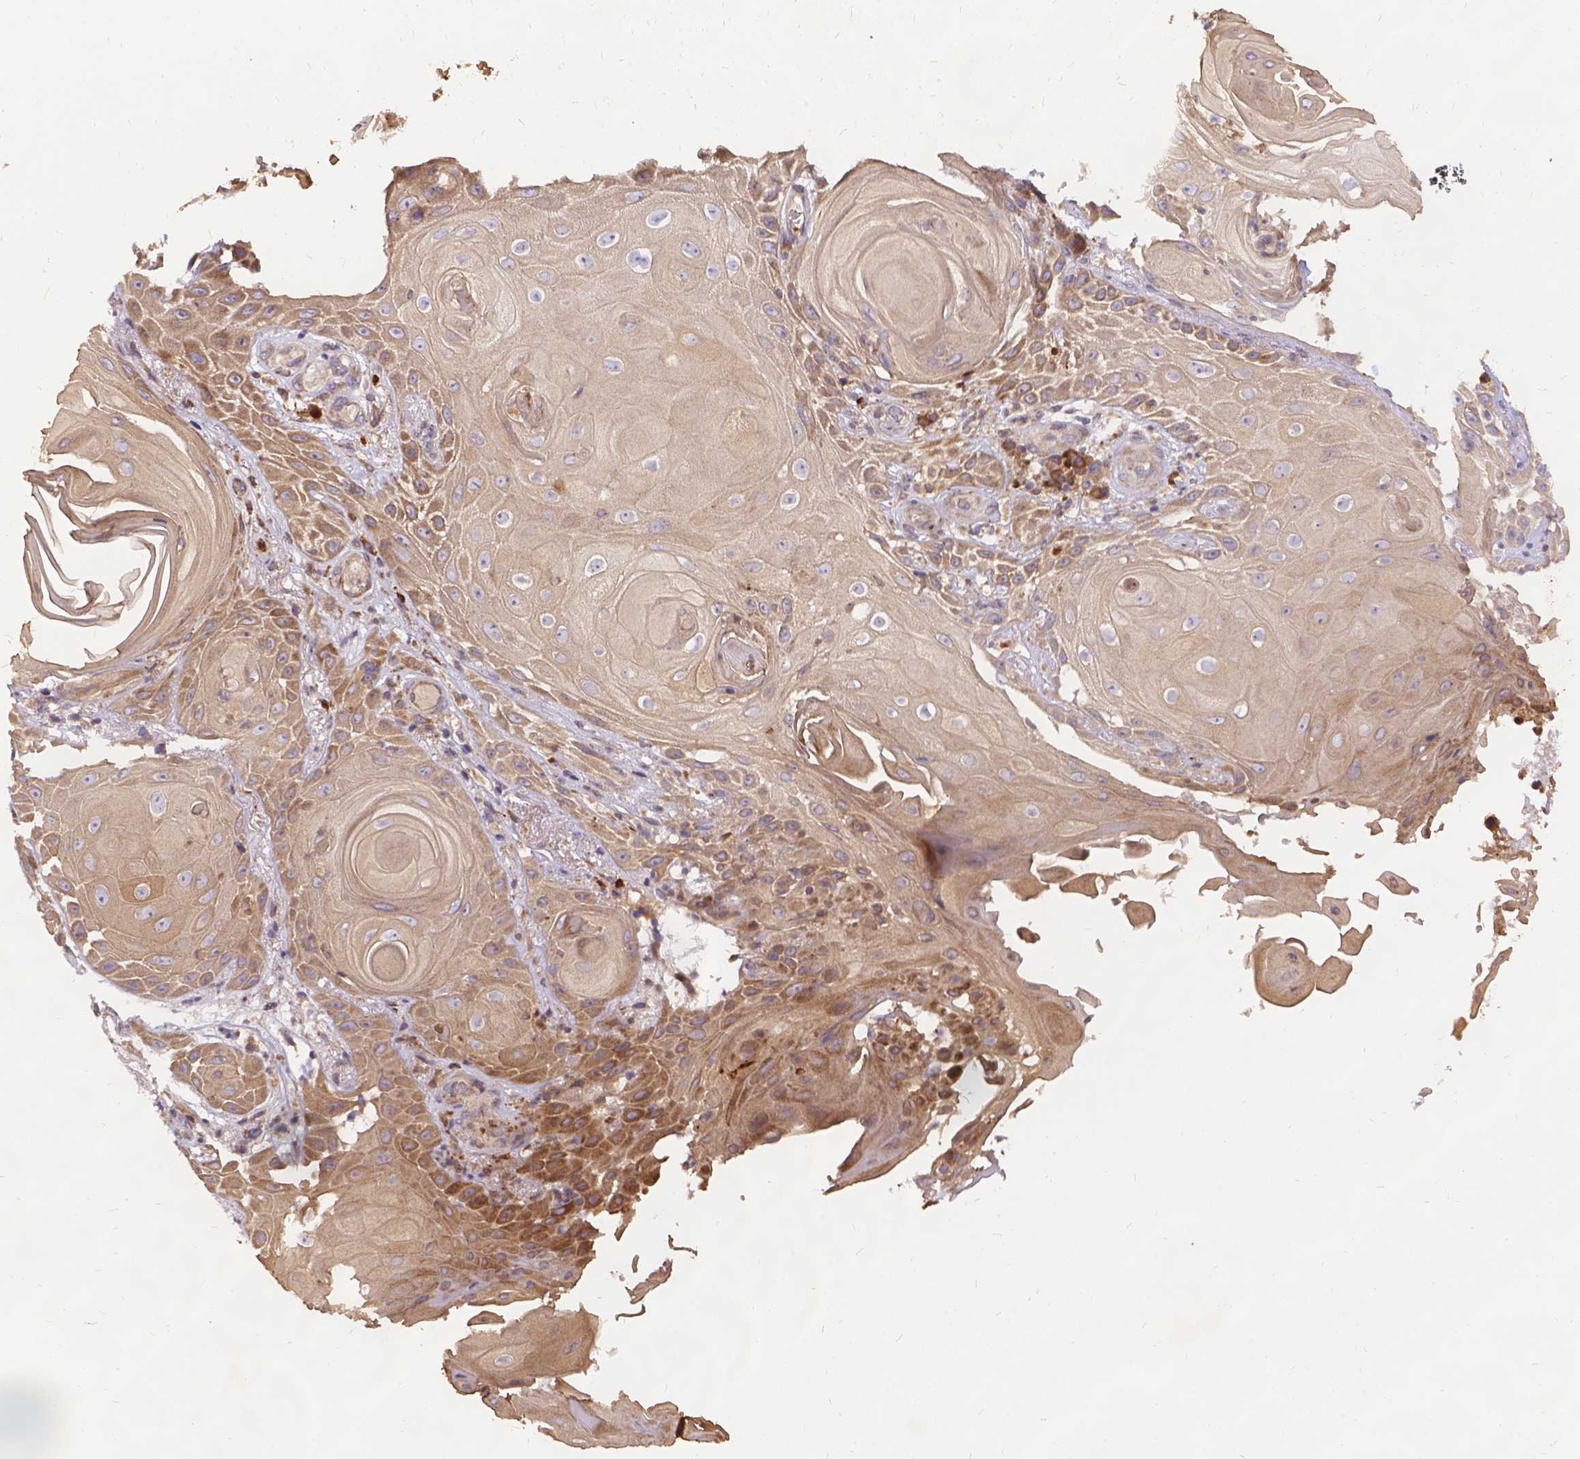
{"staining": {"intensity": "weak", "quantity": ">75%", "location": "cytoplasmic/membranous"}, "tissue": "skin cancer", "cell_type": "Tumor cells", "image_type": "cancer", "snomed": [{"axis": "morphology", "description": "Squamous cell carcinoma, NOS"}, {"axis": "topography", "description": "Skin"}], "caption": "IHC micrograph of human skin squamous cell carcinoma stained for a protein (brown), which demonstrates low levels of weak cytoplasmic/membranous positivity in about >75% of tumor cells.", "gene": "DENND6A", "patient": {"sex": "male", "age": 62}}